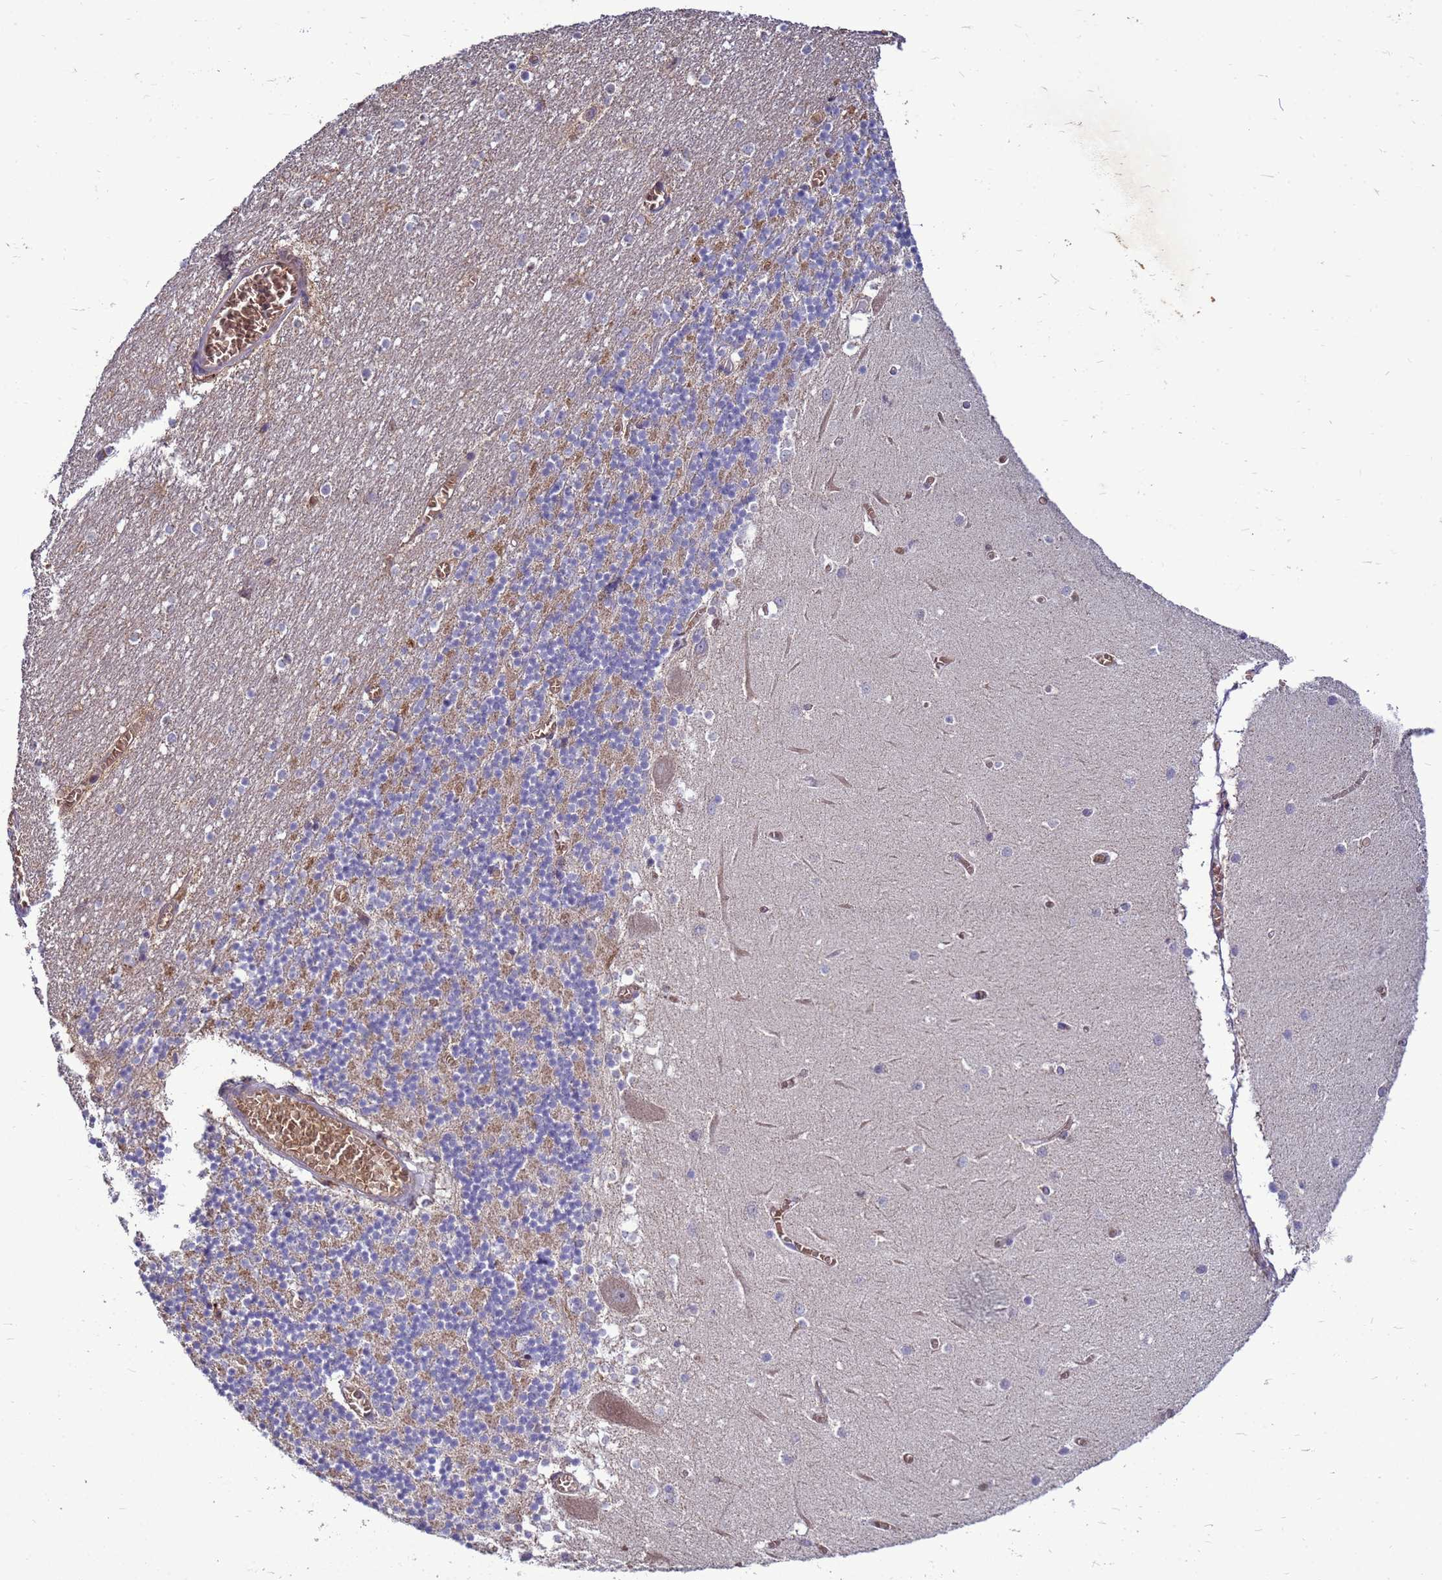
{"staining": {"intensity": "moderate", "quantity": "<25%", "location": "cytoplasmic/membranous"}, "tissue": "cerebellum", "cell_type": "Cells in granular layer", "image_type": "normal", "snomed": [{"axis": "morphology", "description": "Normal tissue, NOS"}, {"axis": "topography", "description": "Cerebellum"}], "caption": "Unremarkable cerebellum shows moderate cytoplasmic/membranous positivity in about <25% of cells in granular layer.", "gene": "EIF4EBP3", "patient": {"sex": "female", "age": 28}}